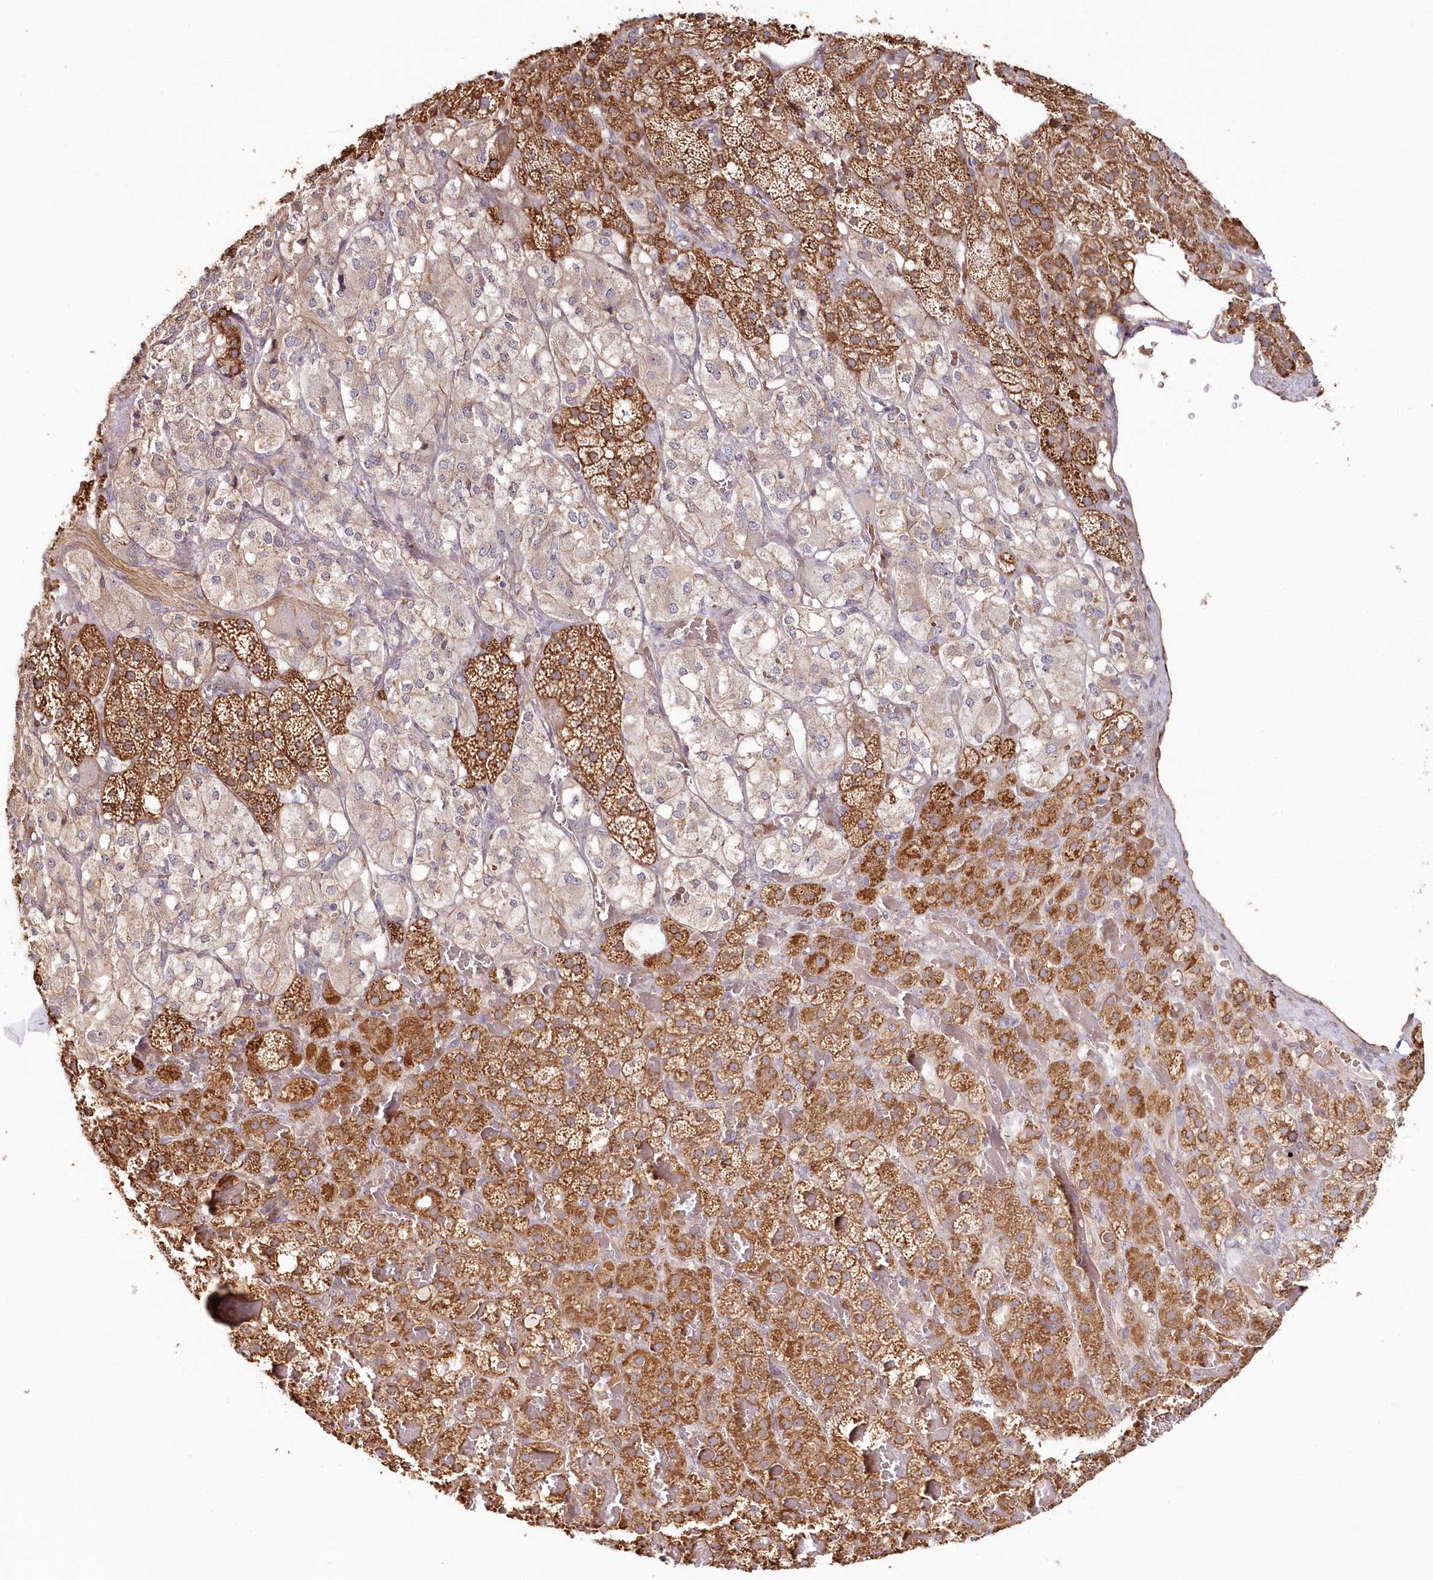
{"staining": {"intensity": "strong", "quantity": ">75%", "location": "cytoplasmic/membranous"}, "tissue": "adrenal gland", "cell_type": "Glandular cells", "image_type": "normal", "snomed": [{"axis": "morphology", "description": "Normal tissue, NOS"}, {"axis": "topography", "description": "Adrenal gland"}], "caption": "Immunohistochemistry (IHC) histopathology image of benign adrenal gland: human adrenal gland stained using immunohistochemistry (IHC) reveals high levels of strong protein expression localized specifically in the cytoplasmic/membranous of glandular cells, appearing as a cytoplasmic/membranous brown color.", "gene": "HYCC2", "patient": {"sex": "female", "age": 59}}